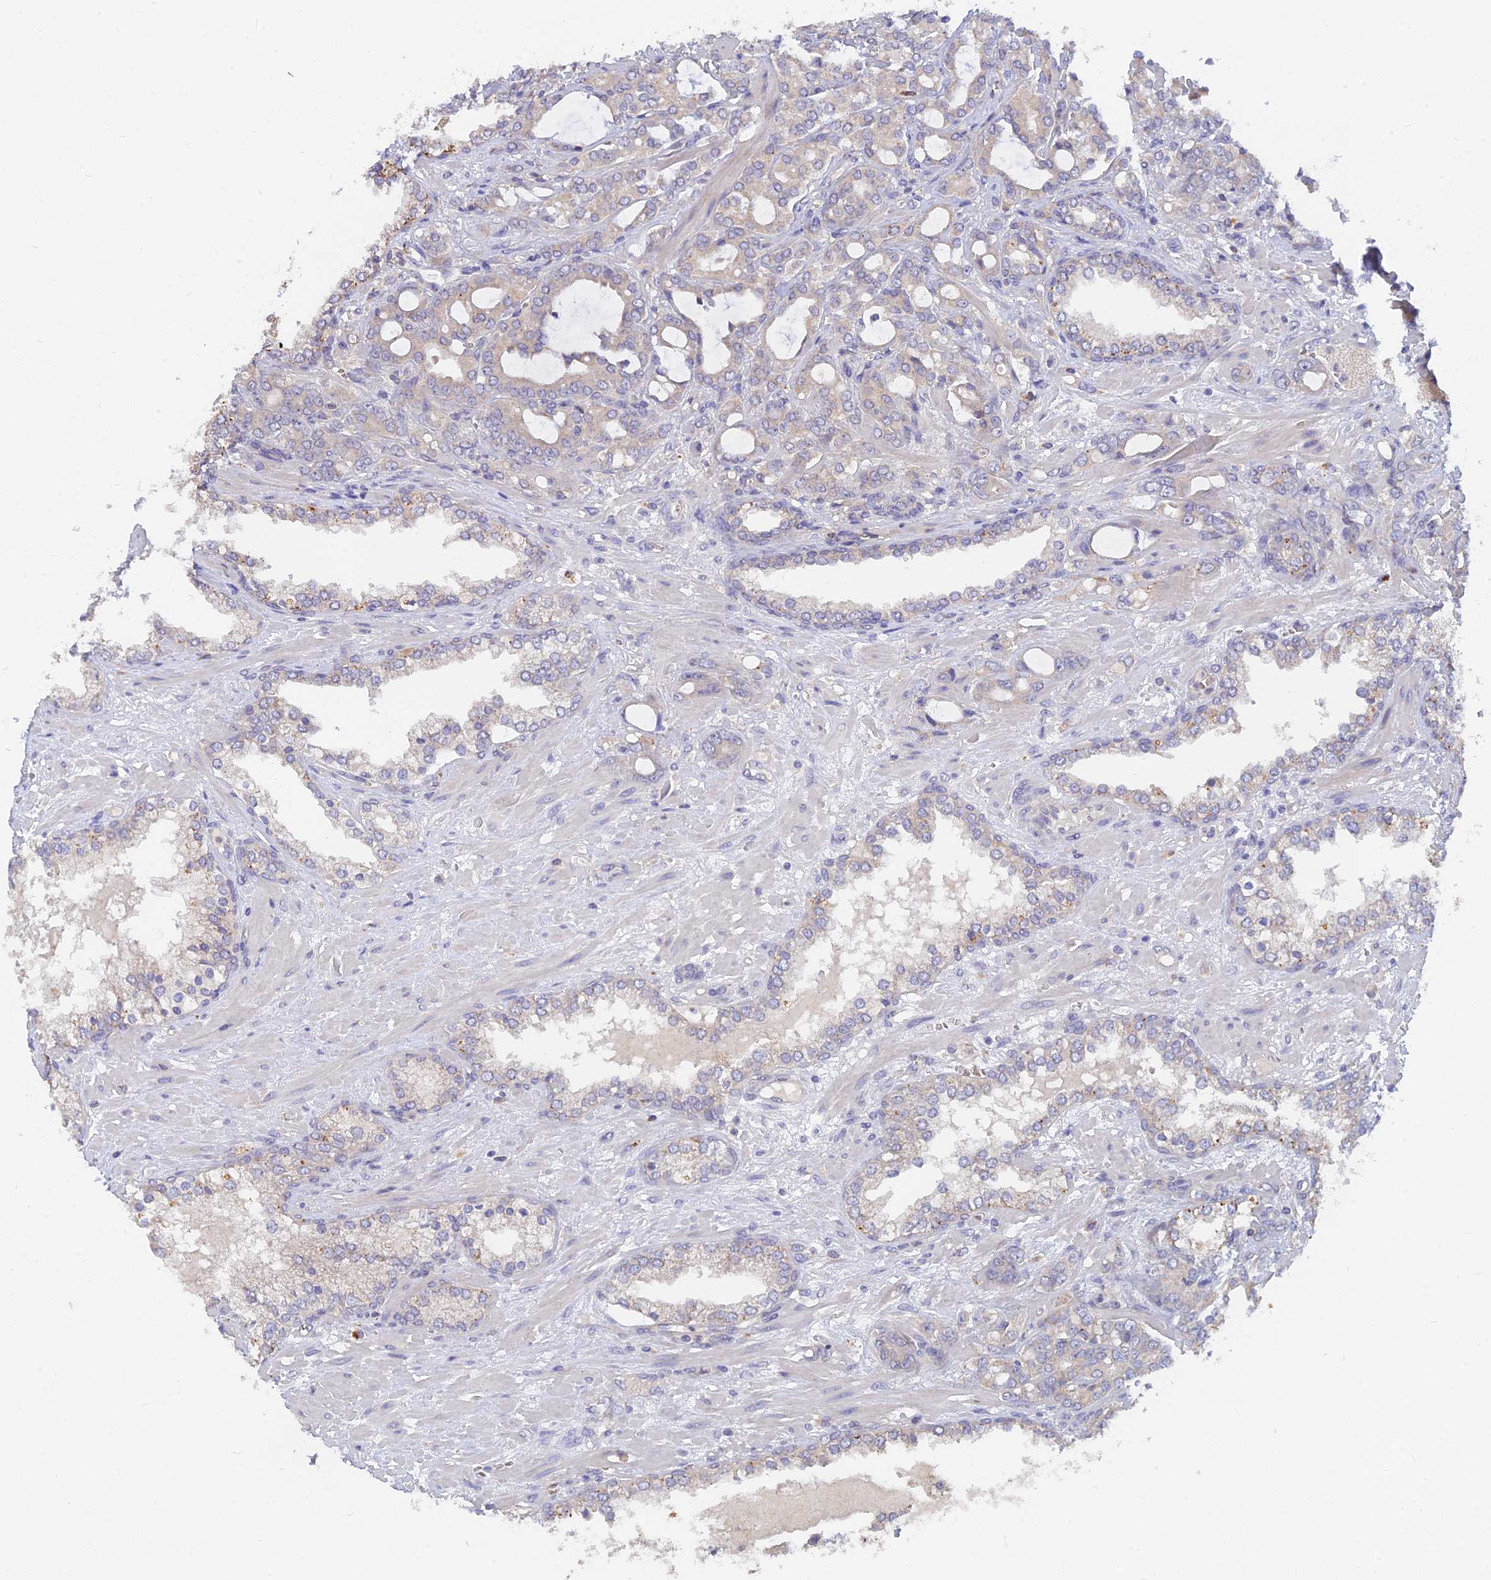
{"staining": {"intensity": "weak", "quantity": "<25%", "location": "cytoplasmic/membranous"}, "tissue": "prostate cancer", "cell_type": "Tumor cells", "image_type": "cancer", "snomed": [{"axis": "morphology", "description": "Adenocarcinoma, High grade"}, {"axis": "topography", "description": "Prostate"}], "caption": "A high-resolution histopathology image shows immunohistochemistry staining of prostate cancer (high-grade adenocarcinoma), which reveals no significant expression in tumor cells.", "gene": "ARRDC1", "patient": {"sex": "male", "age": 72}}